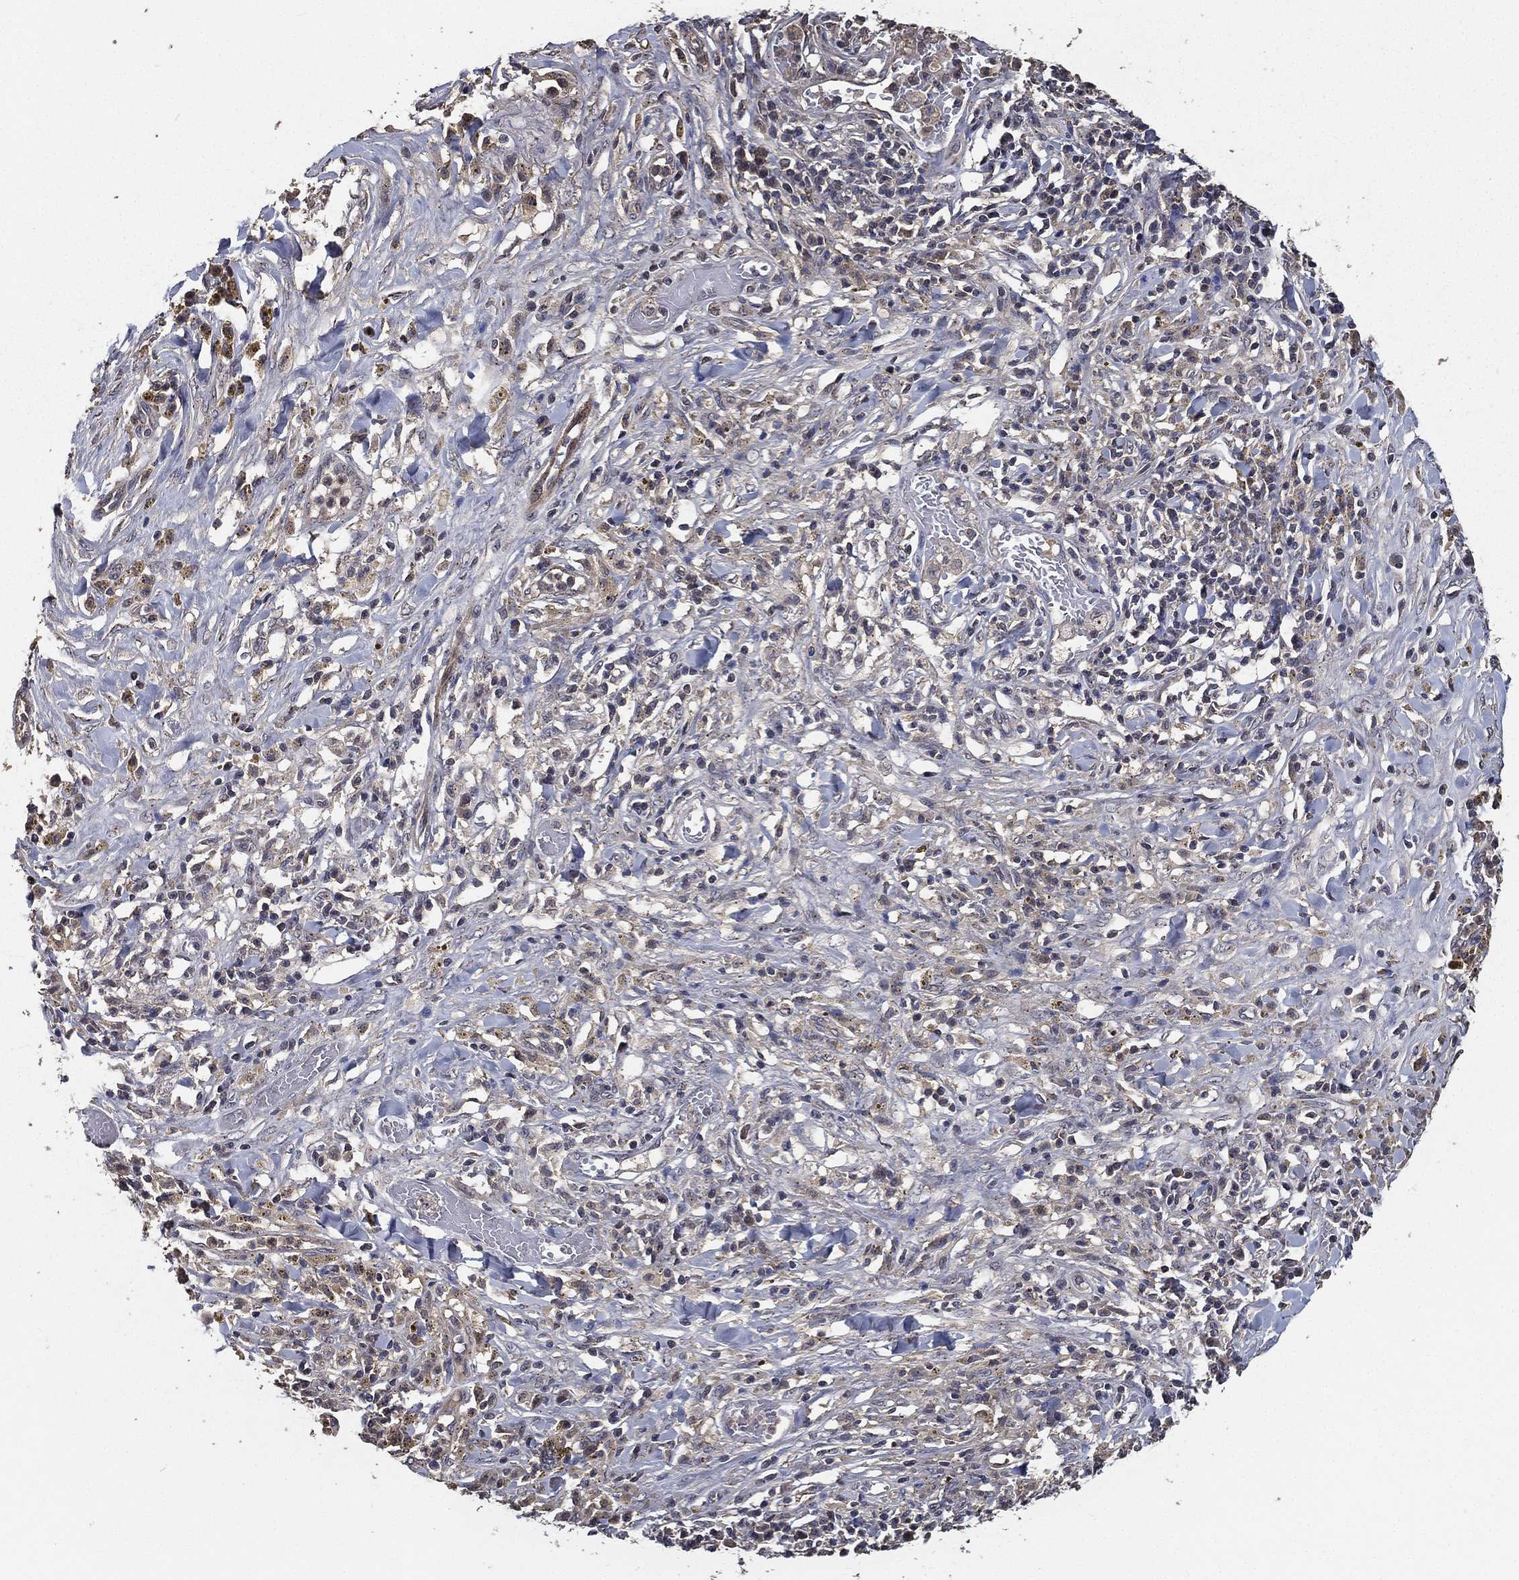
{"staining": {"intensity": "negative", "quantity": "none", "location": "none"}, "tissue": "melanoma", "cell_type": "Tumor cells", "image_type": "cancer", "snomed": [{"axis": "morphology", "description": "Malignant melanoma, NOS"}, {"axis": "topography", "description": "Skin"}], "caption": "Malignant melanoma stained for a protein using IHC displays no staining tumor cells.", "gene": "PCNT", "patient": {"sex": "female", "age": 91}}